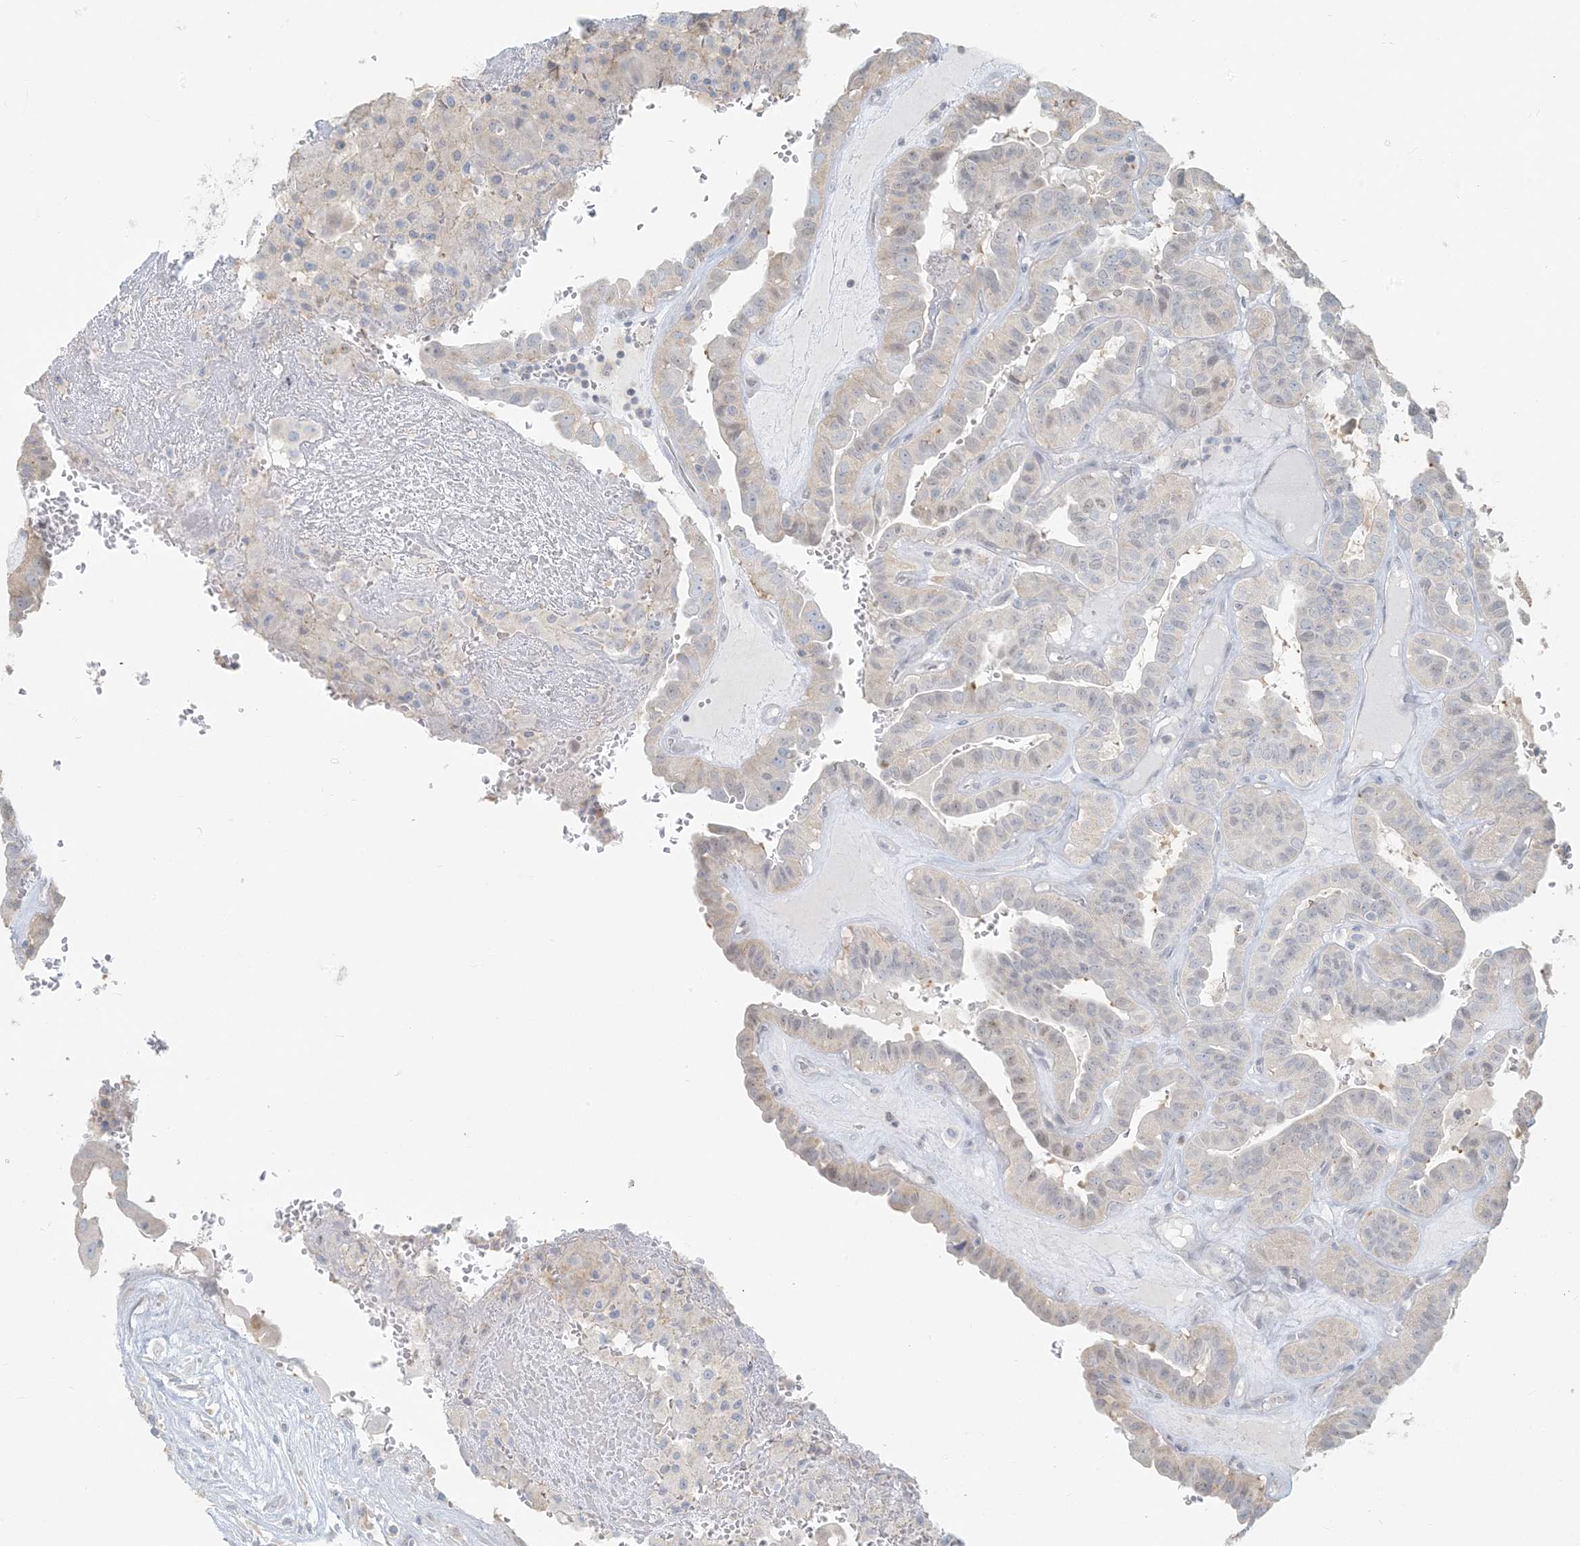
{"staining": {"intensity": "negative", "quantity": "none", "location": "none"}, "tissue": "thyroid cancer", "cell_type": "Tumor cells", "image_type": "cancer", "snomed": [{"axis": "morphology", "description": "Papillary adenocarcinoma, NOS"}, {"axis": "topography", "description": "Thyroid gland"}], "caption": "Immunohistochemistry of thyroid cancer reveals no positivity in tumor cells.", "gene": "HACL1", "patient": {"sex": "male", "age": 77}}